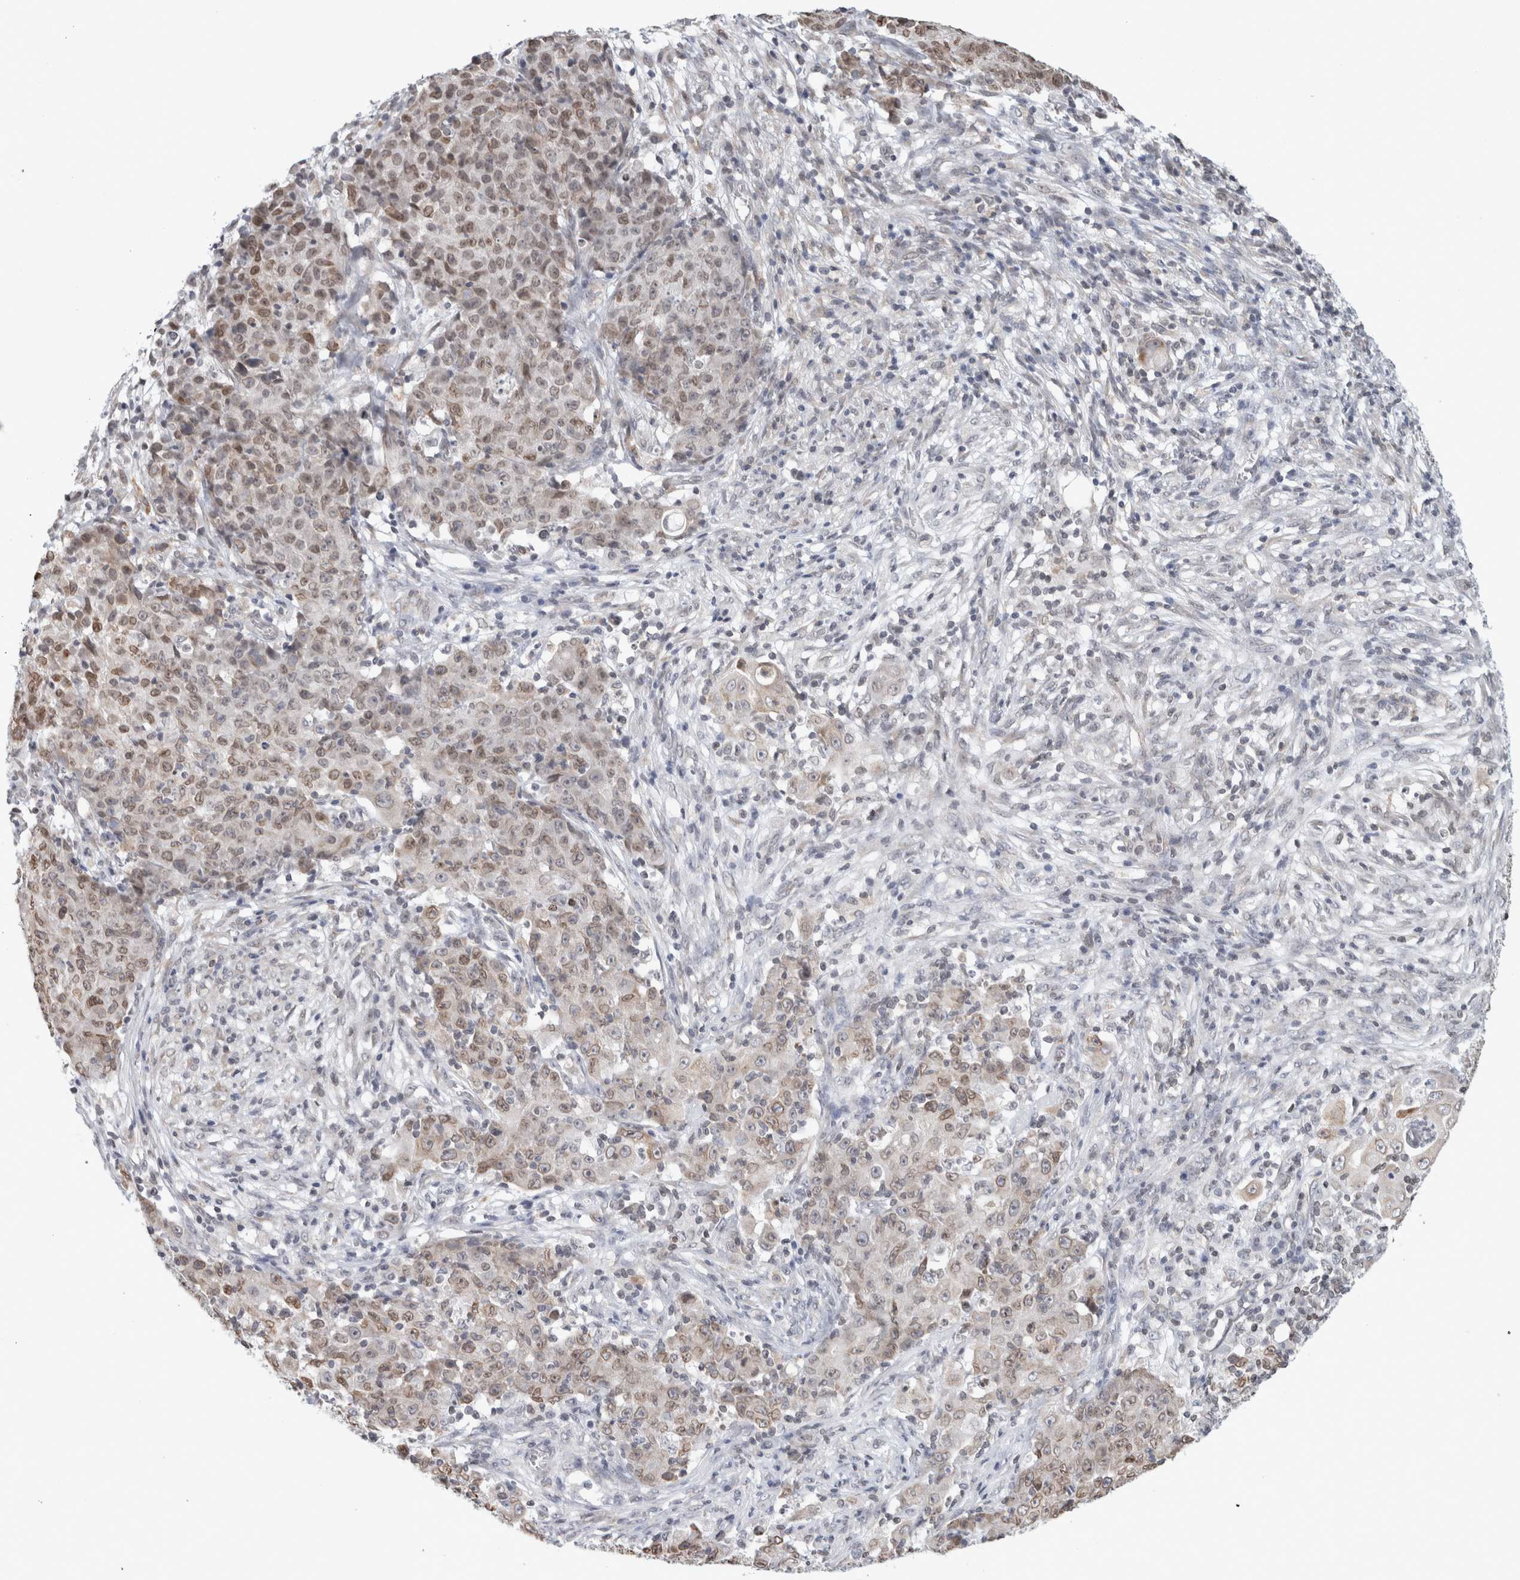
{"staining": {"intensity": "weak", "quantity": ">75%", "location": "nuclear"}, "tissue": "ovarian cancer", "cell_type": "Tumor cells", "image_type": "cancer", "snomed": [{"axis": "morphology", "description": "Carcinoma, endometroid"}, {"axis": "topography", "description": "Ovary"}], "caption": "Ovarian cancer (endometroid carcinoma) tissue reveals weak nuclear positivity in approximately >75% of tumor cells", "gene": "RBMX2", "patient": {"sex": "female", "age": 42}}